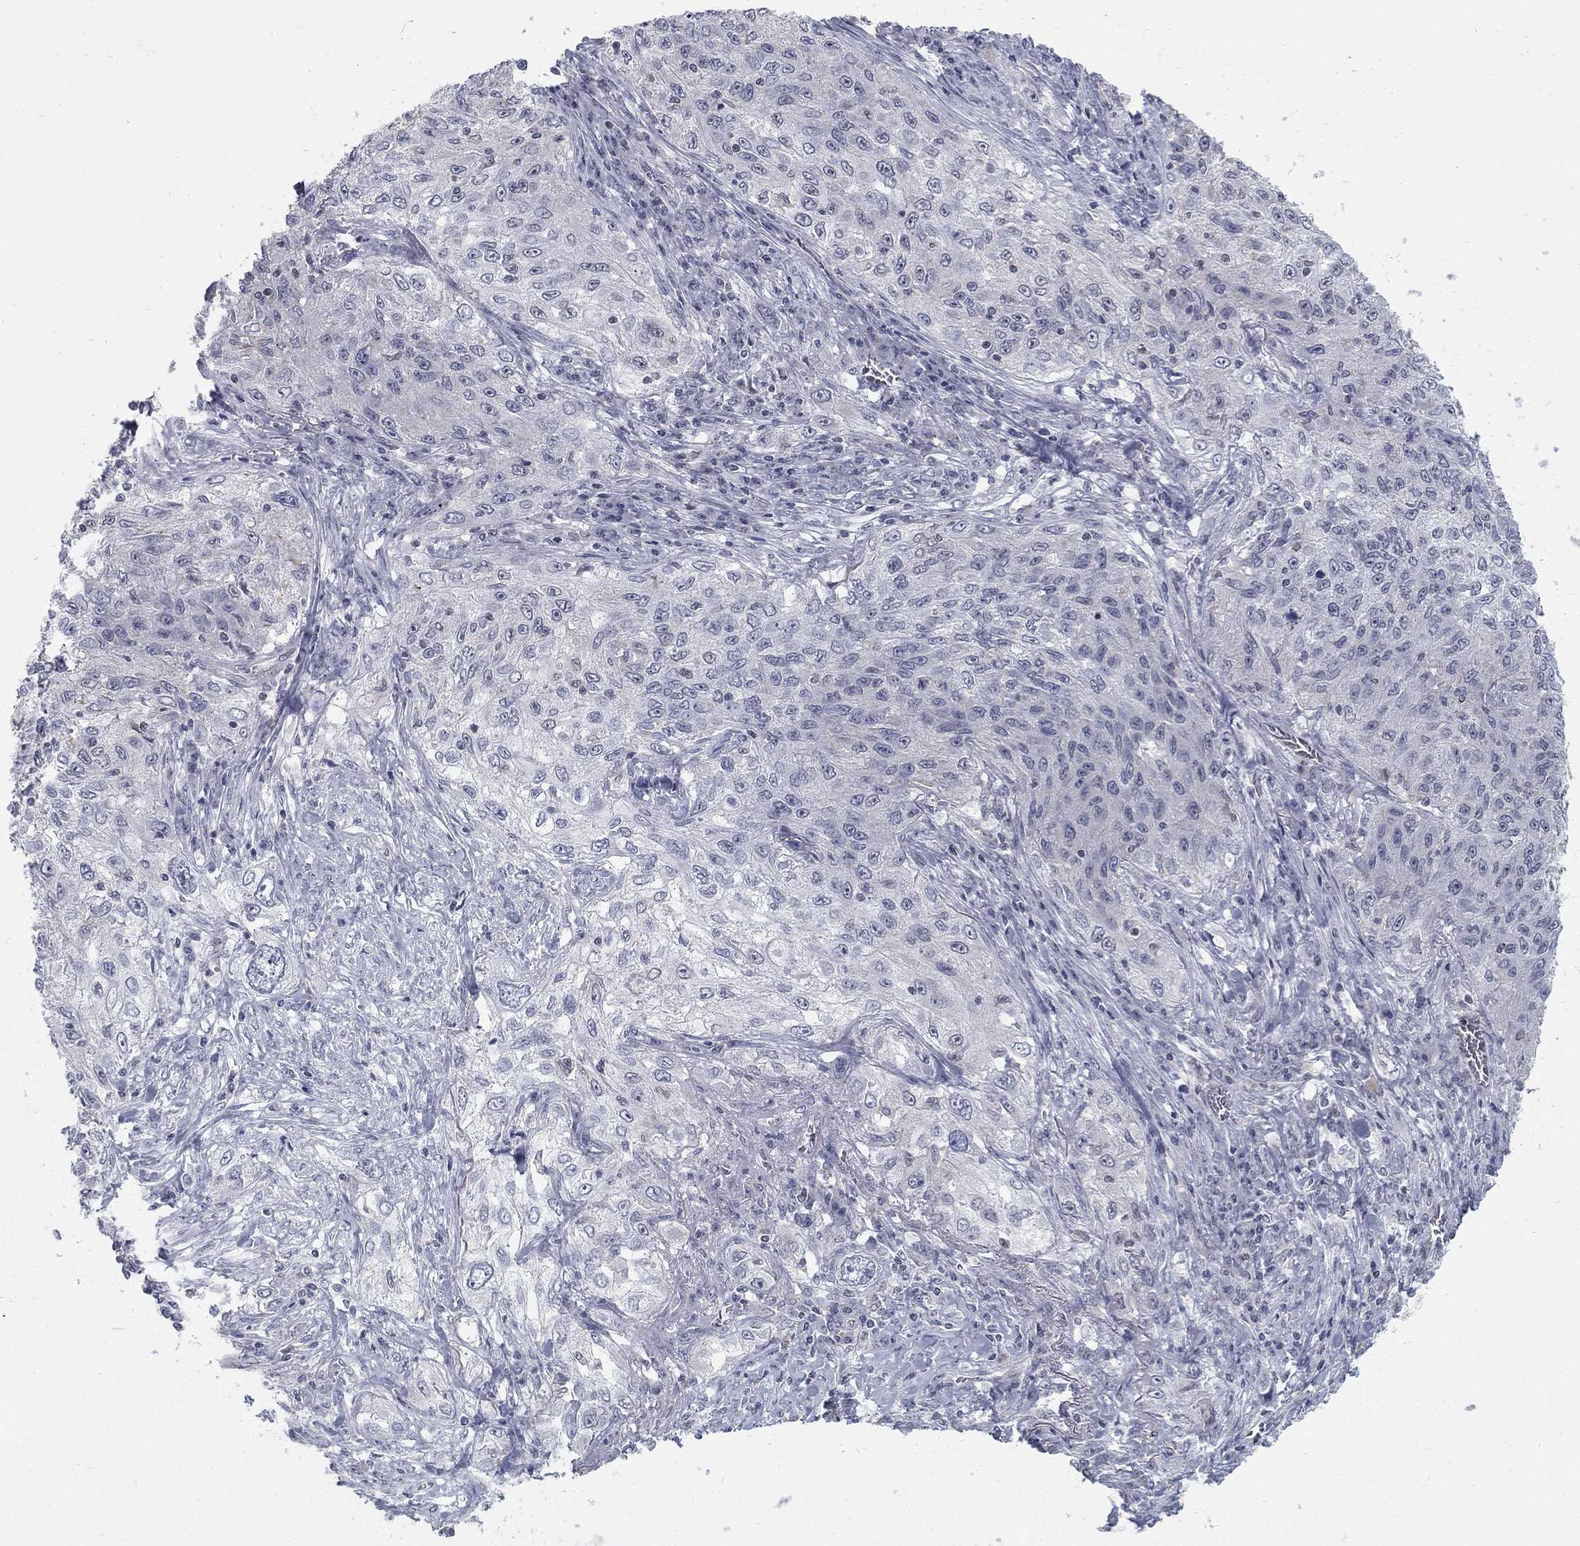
{"staining": {"intensity": "negative", "quantity": "none", "location": "none"}, "tissue": "lung cancer", "cell_type": "Tumor cells", "image_type": "cancer", "snomed": [{"axis": "morphology", "description": "Squamous cell carcinoma, NOS"}, {"axis": "topography", "description": "Lung"}], "caption": "Immunohistochemistry (IHC) image of neoplastic tissue: lung squamous cell carcinoma stained with DAB reveals no significant protein staining in tumor cells.", "gene": "GCFC2", "patient": {"sex": "female", "age": 69}}